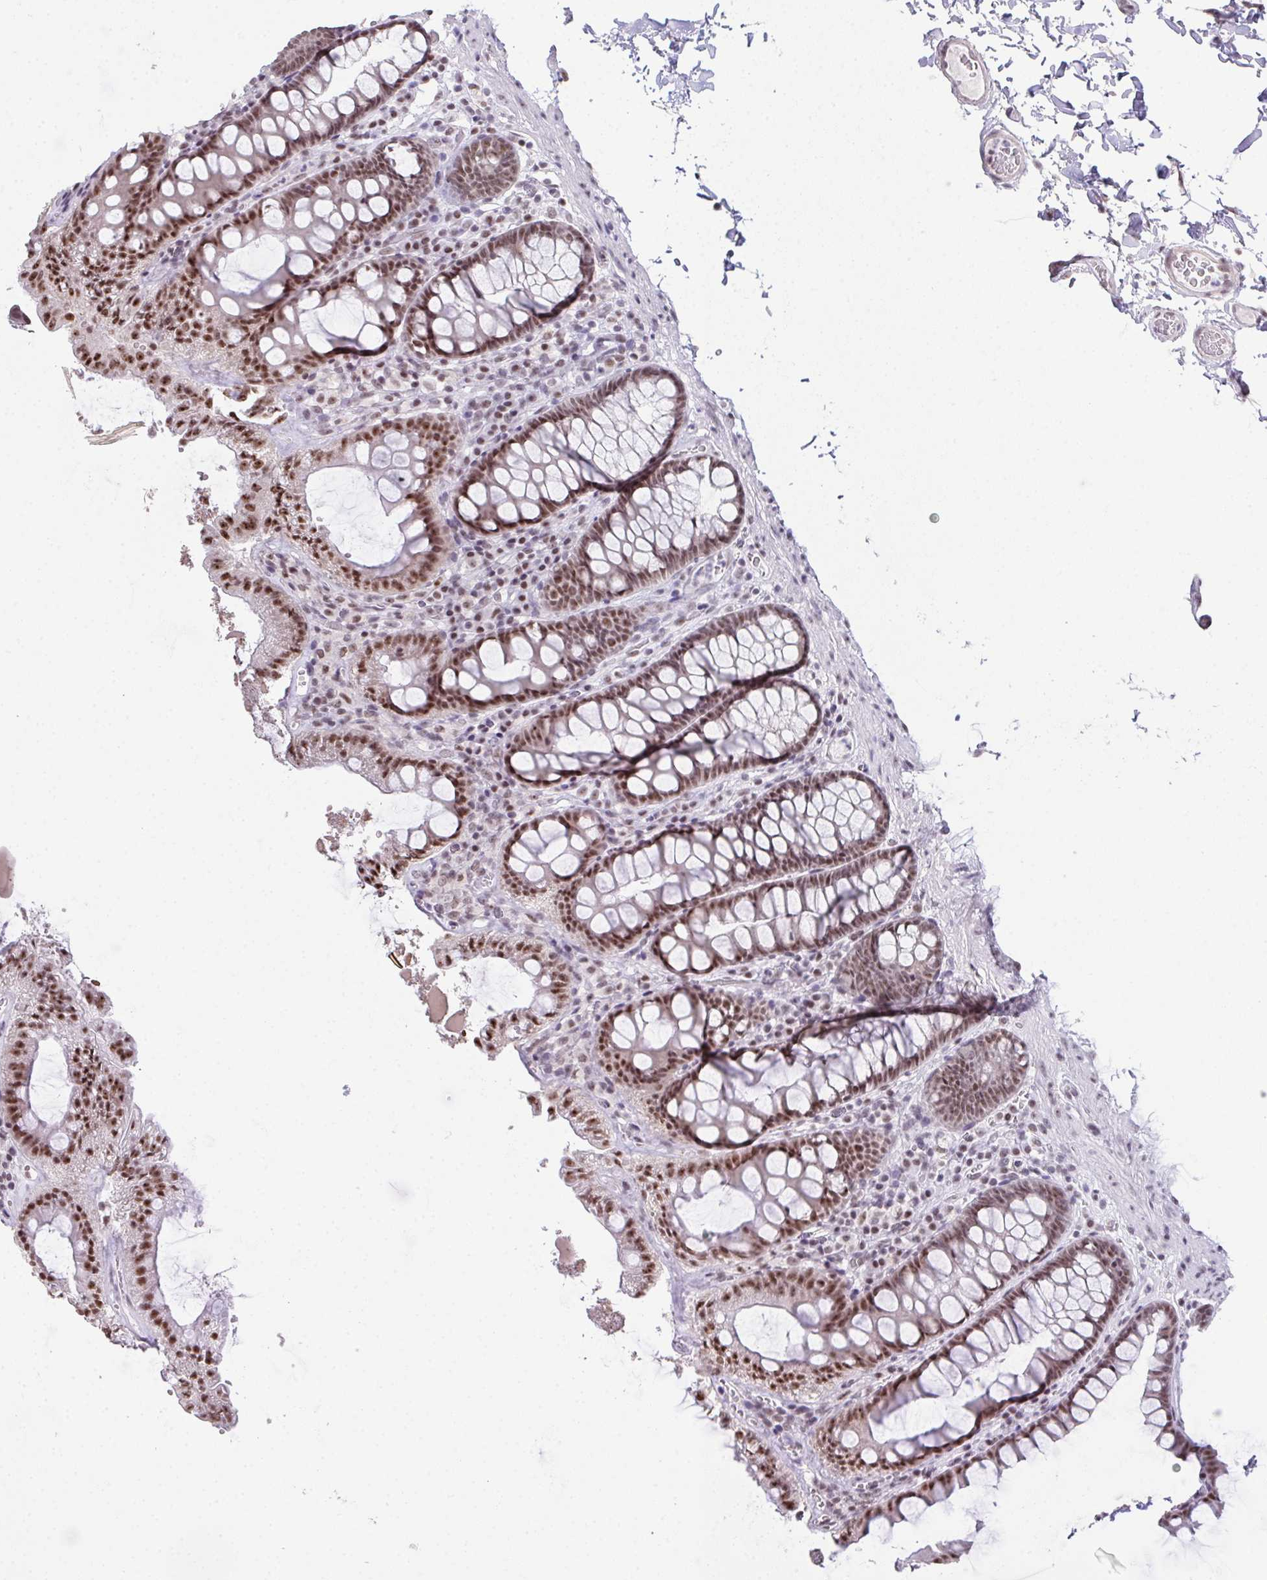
{"staining": {"intensity": "negative", "quantity": "none", "location": "none"}, "tissue": "colon", "cell_type": "Endothelial cells", "image_type": "normal", "snomed": [{"axis": "morphology", "description": "Normal tissue, NOS"}, {"axis": "topography", "description": "Colon"}, {"axis": "topography", "description": "Peripheral nerve tissue"}], "caption": "Immunohistochemistry image of unremarkable colon stained for a protein (brown), which shows no staining in endothelial cells. (DAB immunohistochemistry visualized using brightfield microscopy, high magnification).", "gene": "ZNF800", "patient": {"sex": "male", "age": 84}}